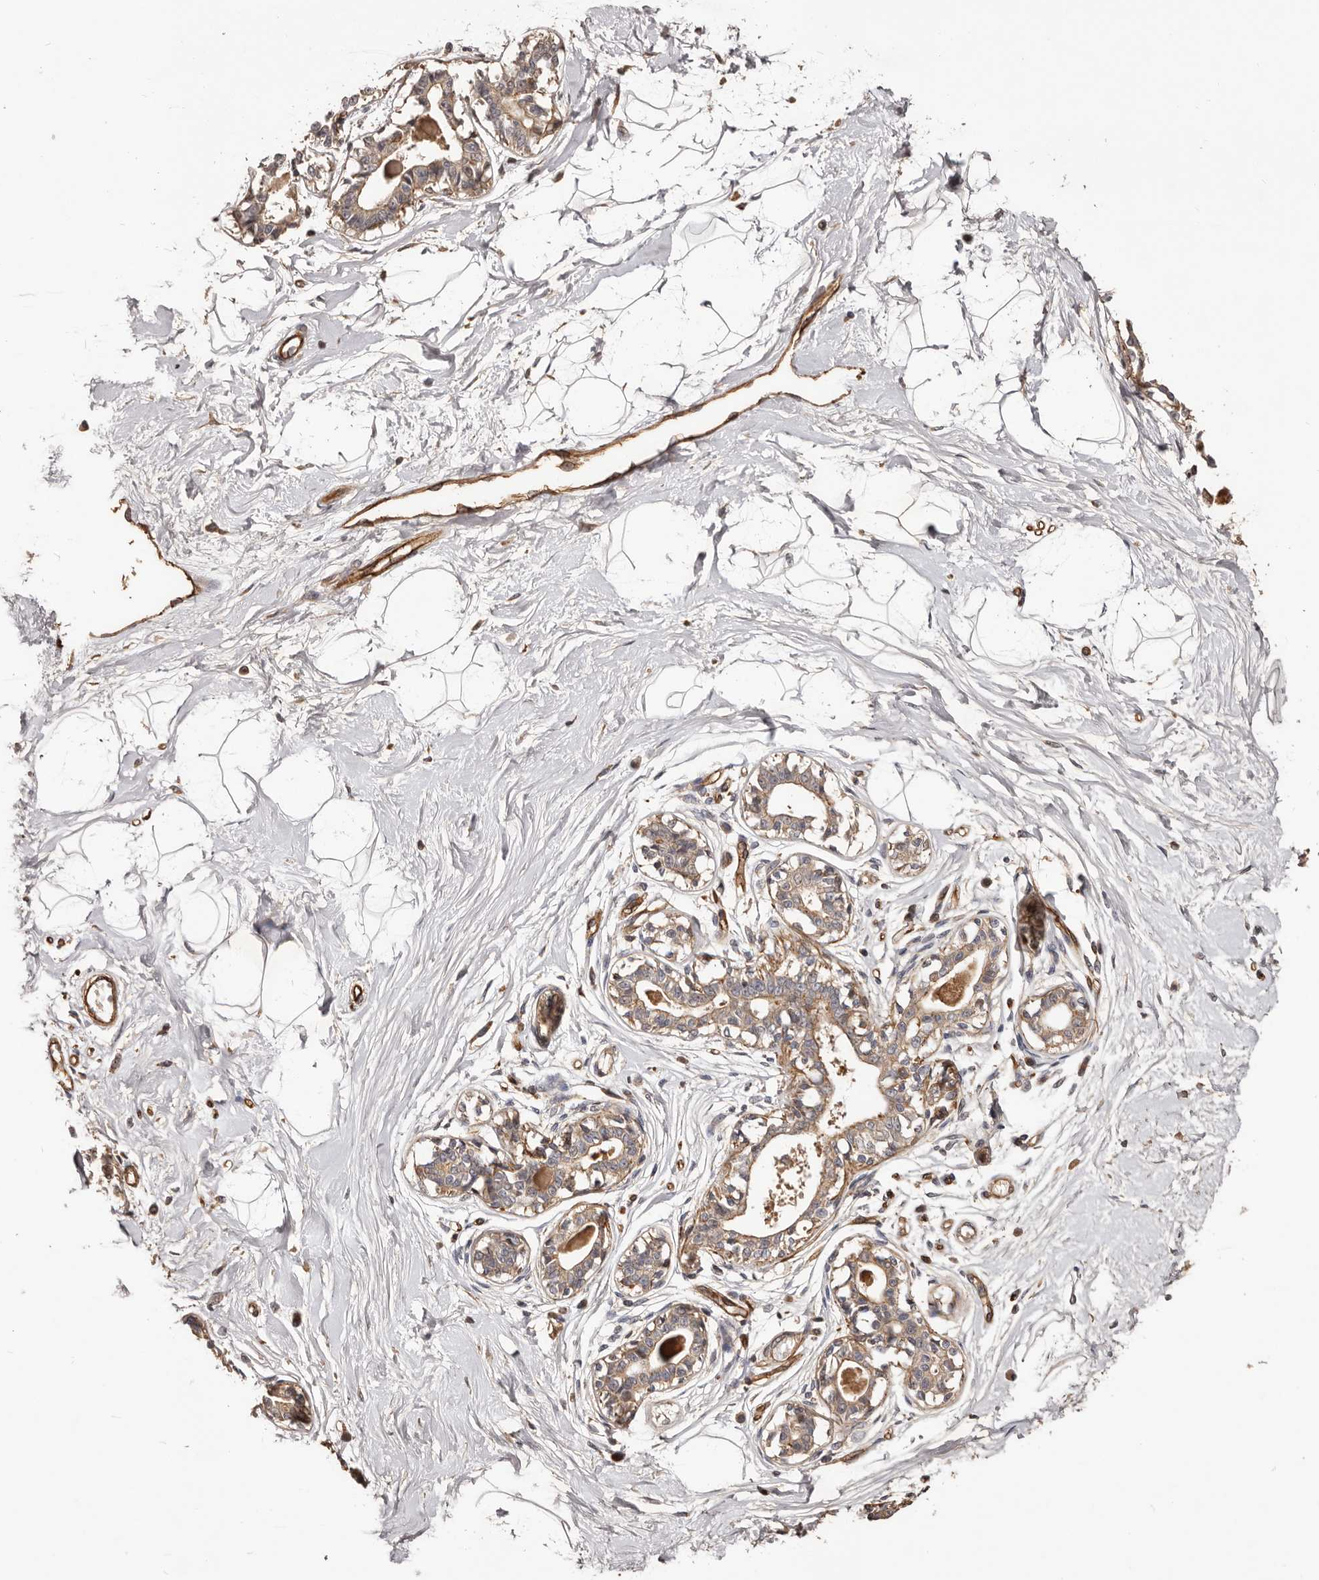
{"staining": {"intensity": "negative", "quantity": "none", "location": "none"}, "tissue": "breast", "cell_type": "Adipocytes", "image_type": "normal", "snomed": [{"axis": "morphology", "description": "Normal tissue, NOS"}, {"axis": "topography", "description": "Breast"}], "caption": "Benign breast was stained to show a protein in brown. There is no significant positivity in adipocytes. (DAB immunohistochemistry (IHC) with hematoxylin counter stain).", "gene": "GTPBP1", "patient": {"sex": "female", "age": 45}}